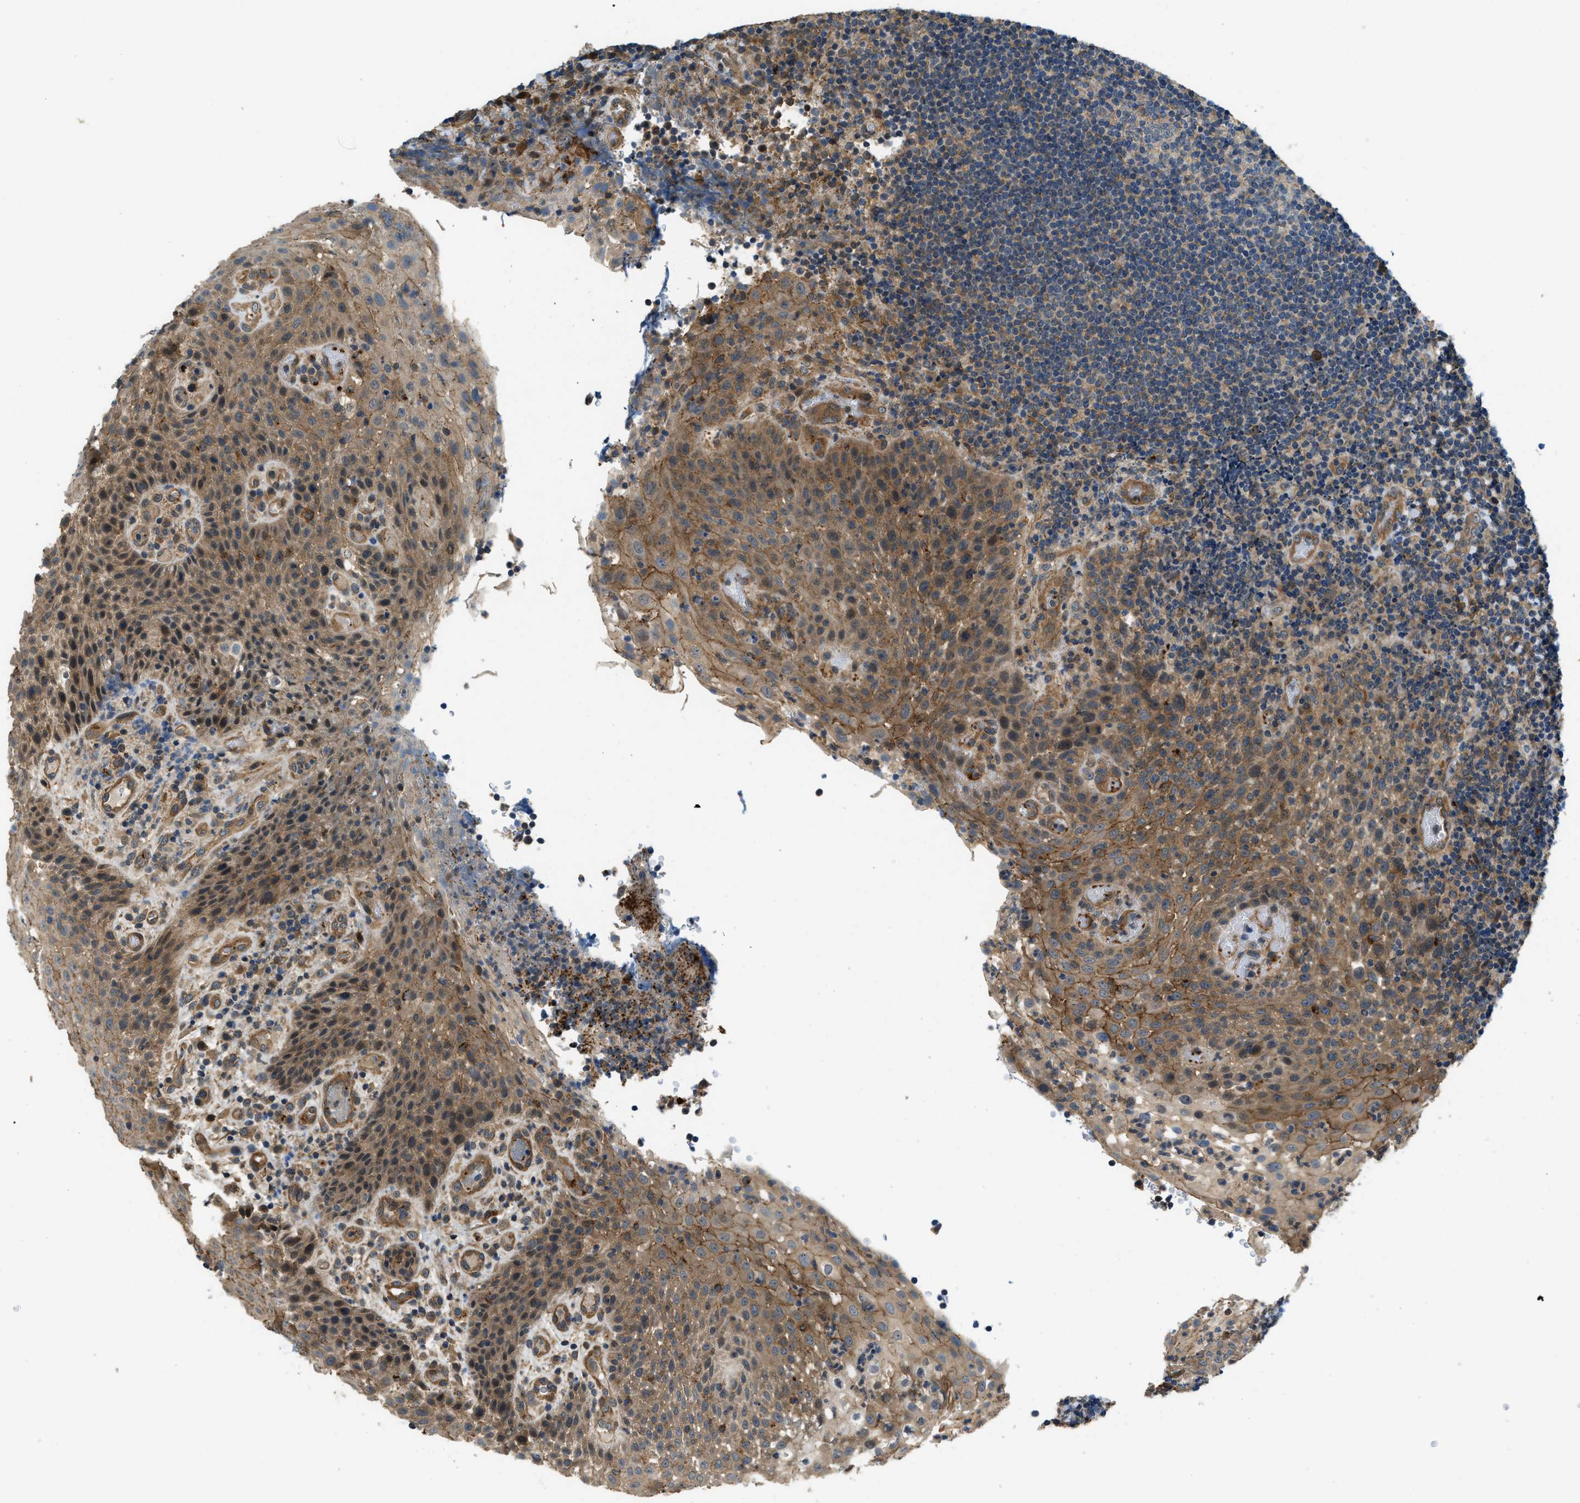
{"staining": {"intensity": "negative", "quantity": "none", "location": "none"}, "tissue": "lymphoma", "cell_type": "Tumor cells", "image_type": "cancer", "snomed": [{"axis": "morphology", "description": "Malignant lymphoma, non-Hodgkin's type, High grade"}, {"axis": "topography", "description": "Tonsil"}], "caption": "The histopathology image shows no significant positivity in tumor cells of malignant lymphoma, non-Hodgkin's type (high-grade).", "gene": "CGN", "patient": {"sex": "female", "age": 36}}